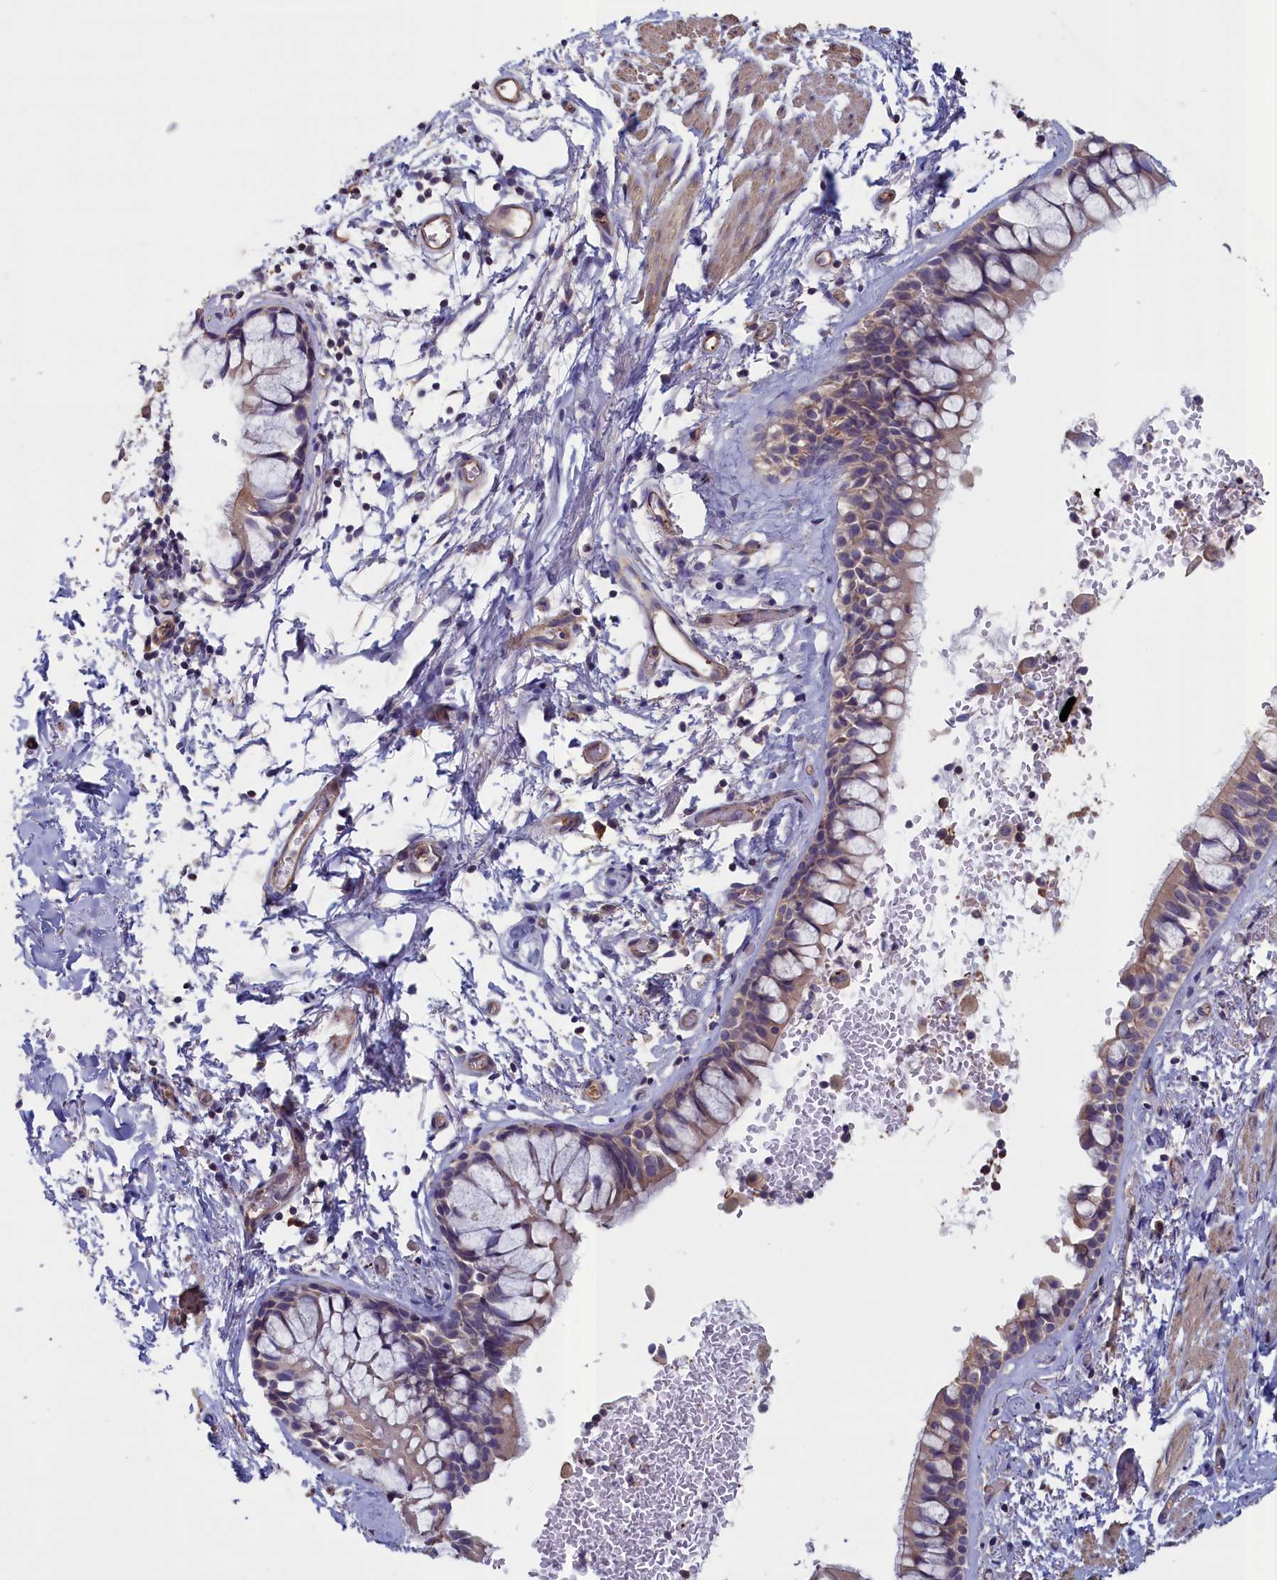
{"staining": {"intensity": "moderate", "quantity": "25%-75%", "location": "cytoplasmic/membranous"}, "tissue": "bronchus", "cell_type": "Respiratory epithelial cells", "image_type": "normal", "snomed": [{"axis": "morphology", "description": "Normal tissue, NOS"}, {"axis": "morphology", "description": "Inflammation, NOS"}, {"axis": "topography", "description": "Cartilage tissue"}, {"axis": "topography", "description": "Bronchus"}, {"axis": "topography", "description": "Lung"}], "caption": "Immunohistochemistry of normal human bronchus displays medium levels of moderate cytoplasmic/membranous positivity in about 25%-75% of respiratory epithelial cells. (brown staining indicates protein expression, while blue staining denotes nuclei).", "gene": "ANKRD2", "patient": {"sex": "female", "age": 64}}